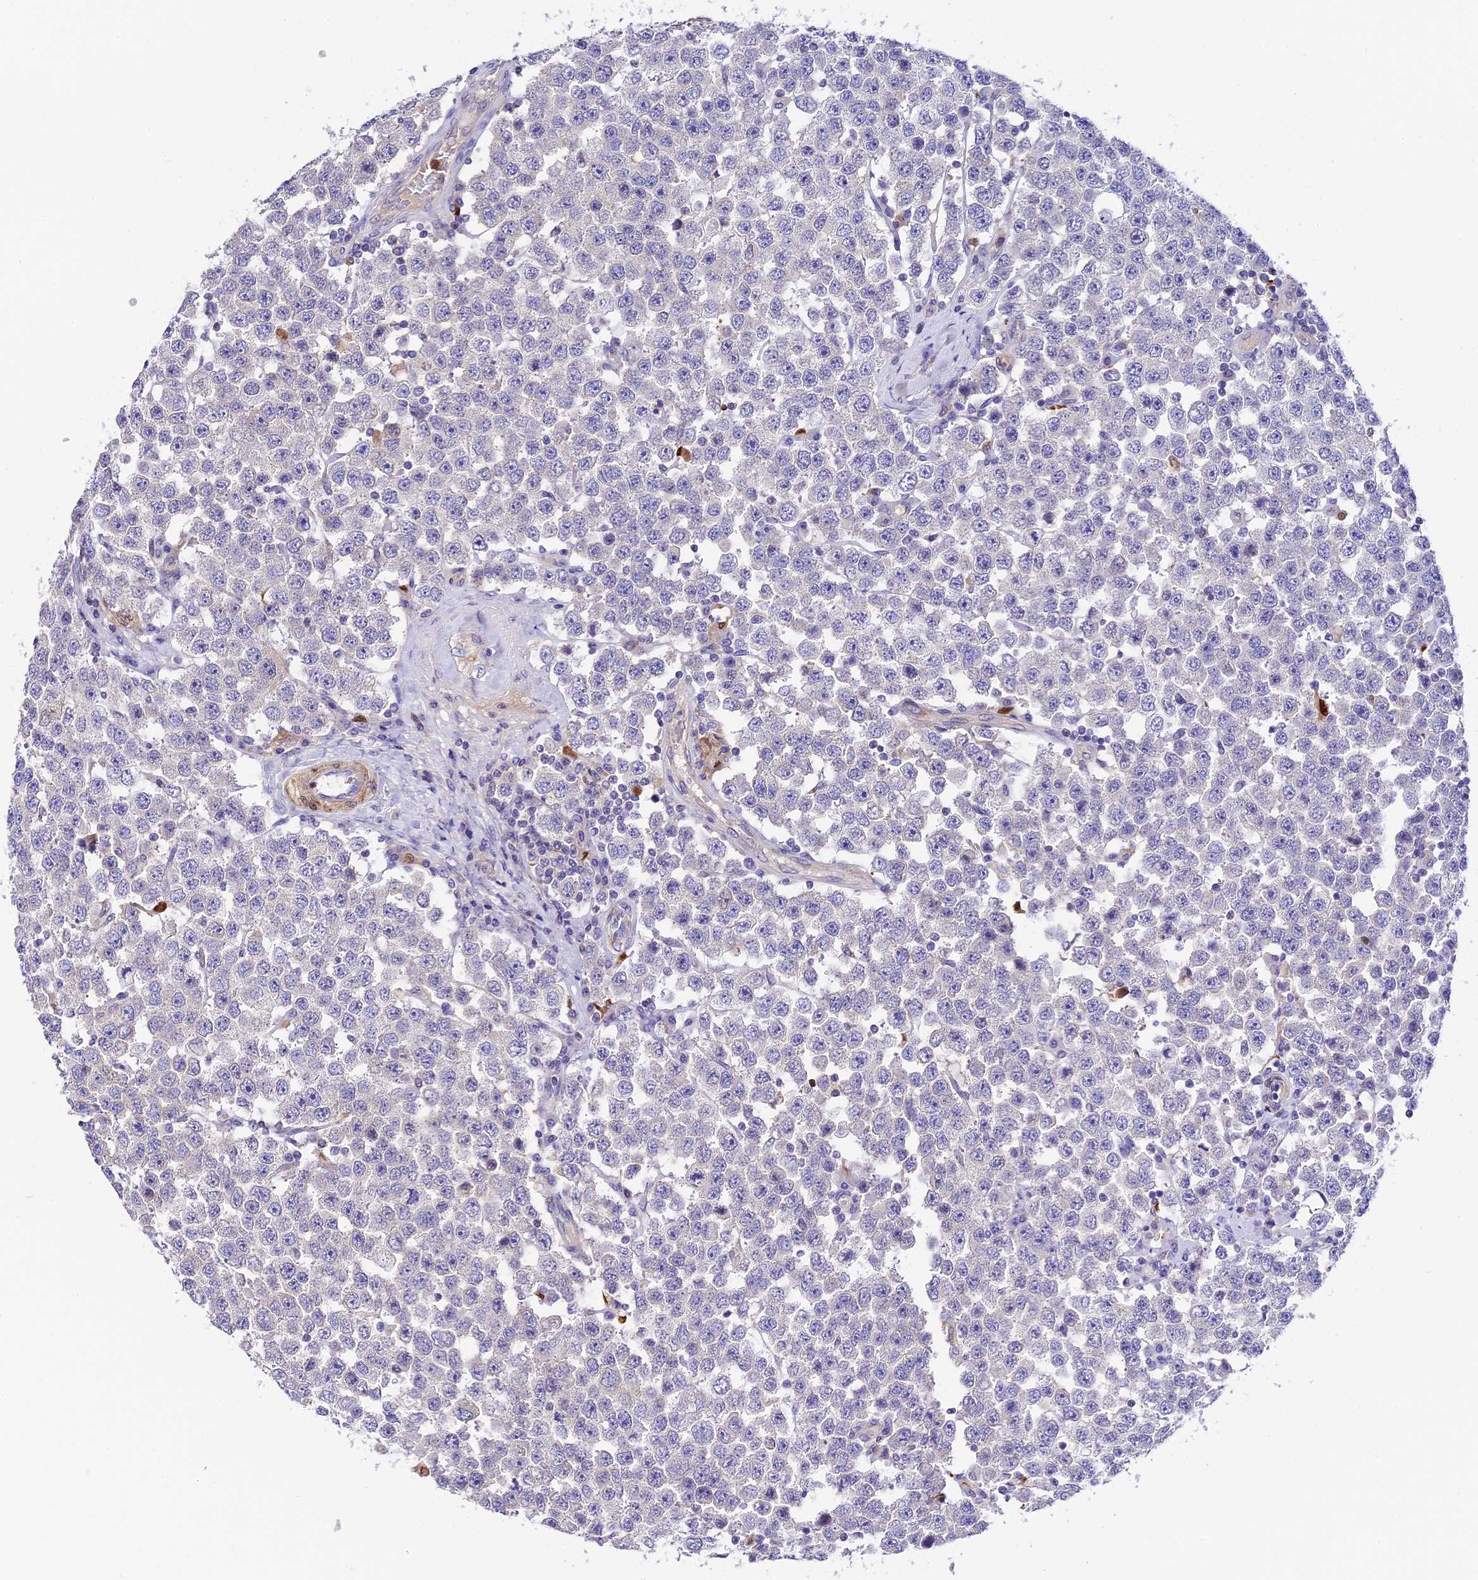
{"staining": {"intensity": "negative", "quantity": "none", "location": "none"}, "tissue": "testis cancer", "cell_type": "Tumor cells", "image_type": "cancer", "snomed": [{"axis": "morphology", "description": "Seminoma, NOS"}, {"axis": "topography", "description": "Testis"}], "caption": "High power microscopy micrograph of an IHC photomicrograph of testis seminoma, revealing no significant staining in tumor cells. (DAB (3,3'-diaminobenzidine) immunohistochemistry with hematoxylin counter stain).", "gene": "MAP3K7CL", "patient": {"sex": "male", "age": 28}}